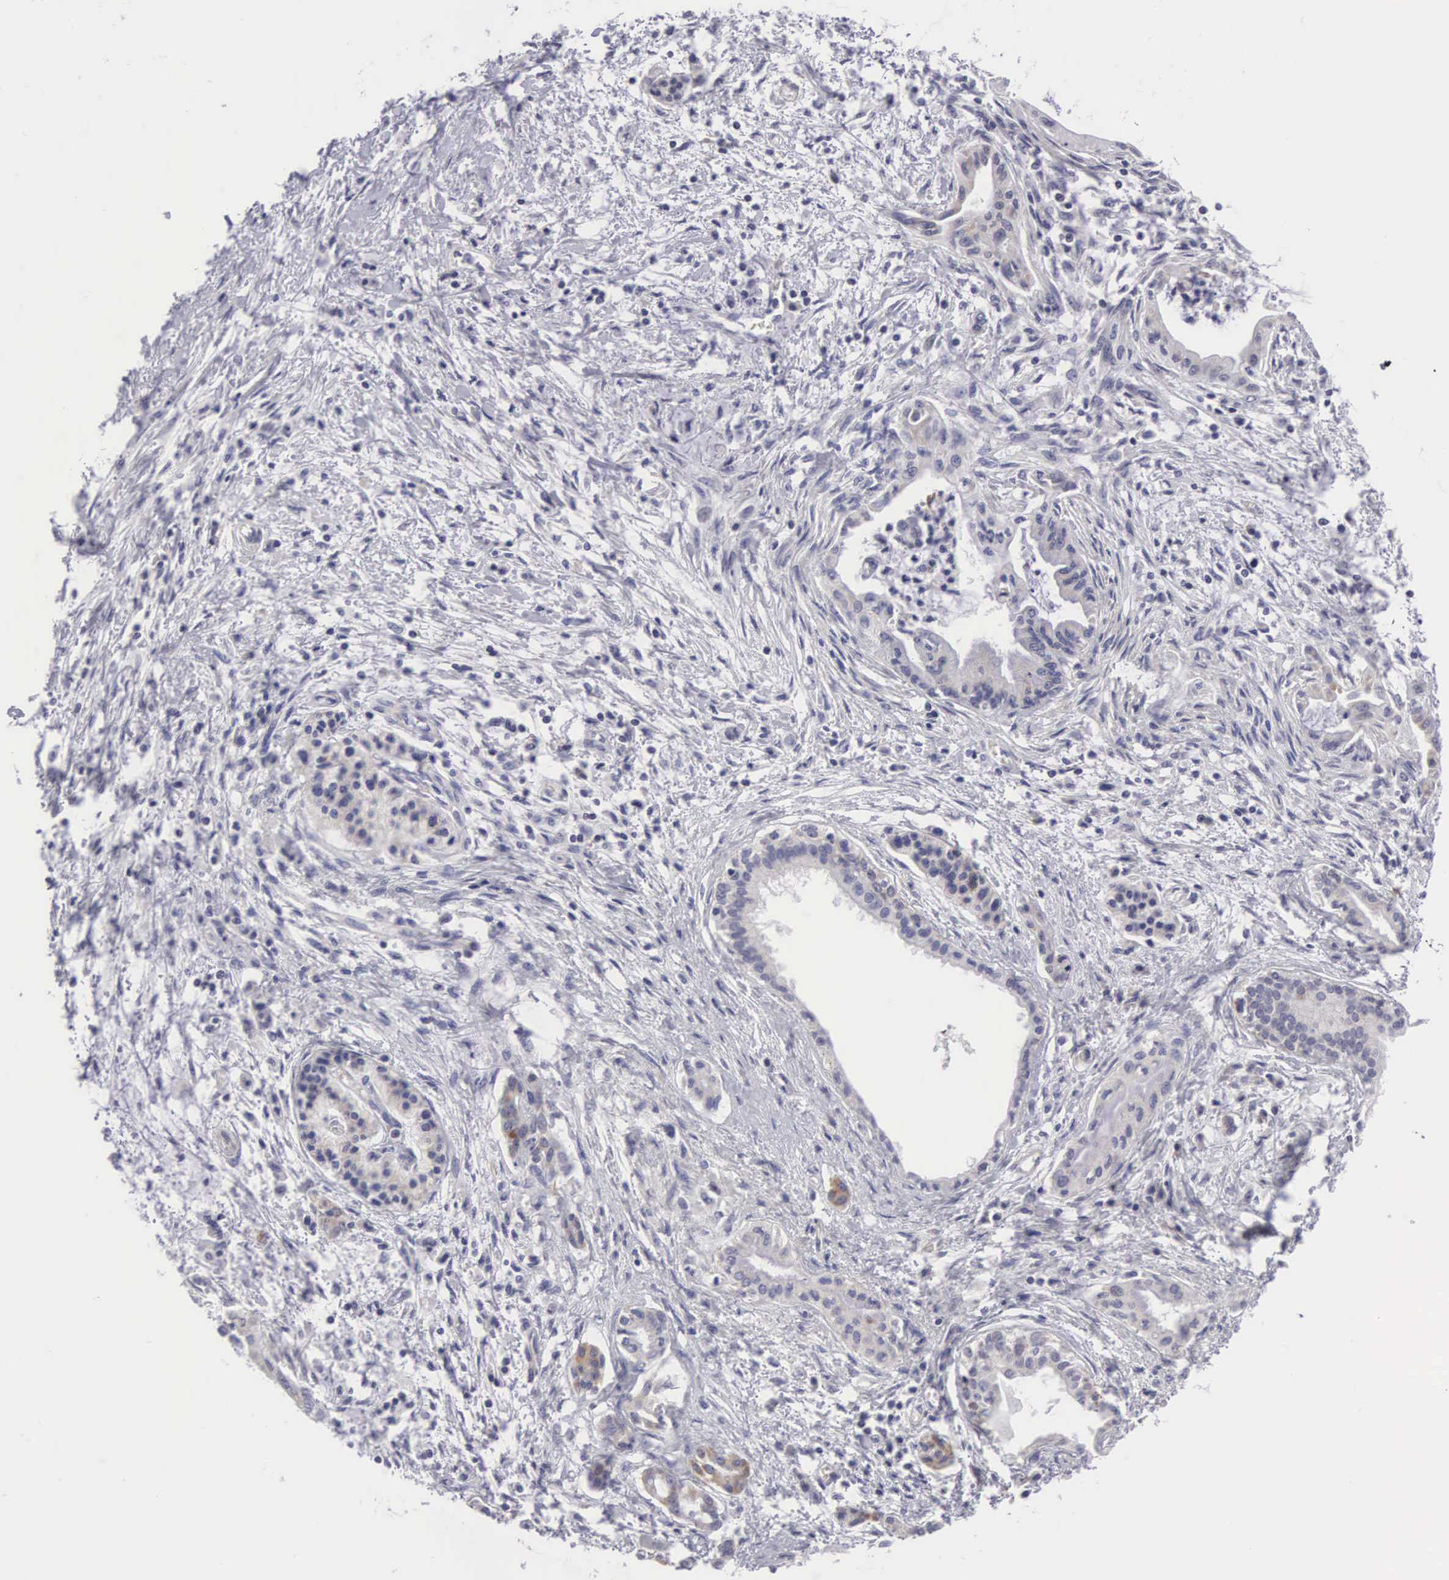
{"staining": {"intensity": "negative", "quantity": "none", "location": "none"}, "tissue": "pancreatic cancer", "cell_type": "Tumor cells", "image_type": "cancer", "snomed": [{"axis": "morphology", "description": "Adenocarcinoma, NOS"}, {"axis": "topography", "description": "Pancreas"}], "caption": "Tumor cells show no significant protein positivity in pancreatic cancer.", "gene": "SOX11", "patient": {"sex": "female", "age": 64}}